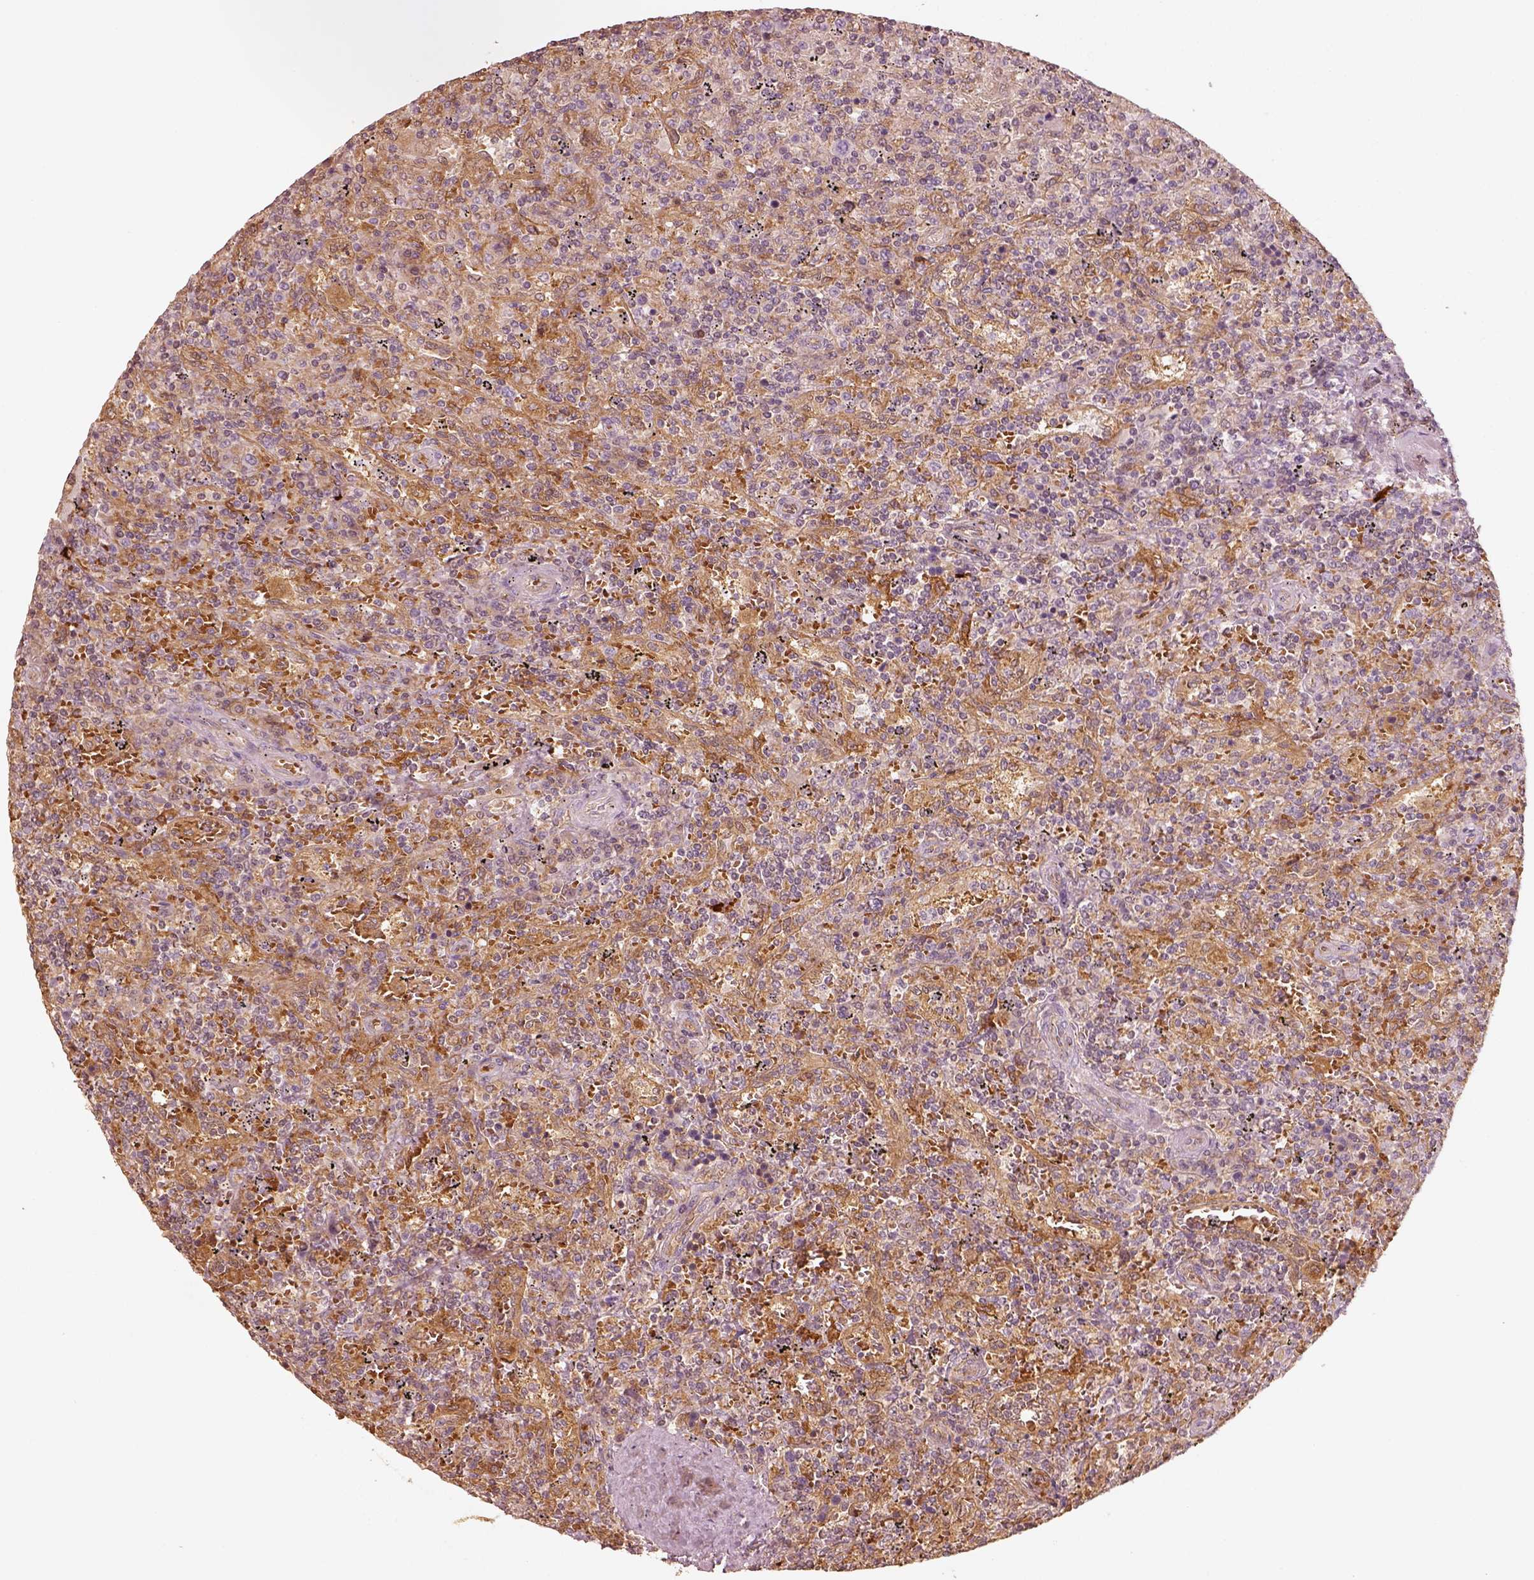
{"staining": {"intensity": "negative", "quantity": "none", "location": "none"}, "tissue": "lymphoma", "cell_type": "Tumor cells", "image_type": "cancer", "snomed": [{"axis": "morphology", "description": "Malignant lymphoma, non-Hodgkin's type, Low grade"}, {"axis": "topography", "description": "Spleen"}], "caption": "This is a photomicrograph of immunohistochemistry (IHC) staining of lymphoma, which shows no positivity in tumor cells.", "gene": "FSCN1", "patient": {"sex": "male", "age": 62}}